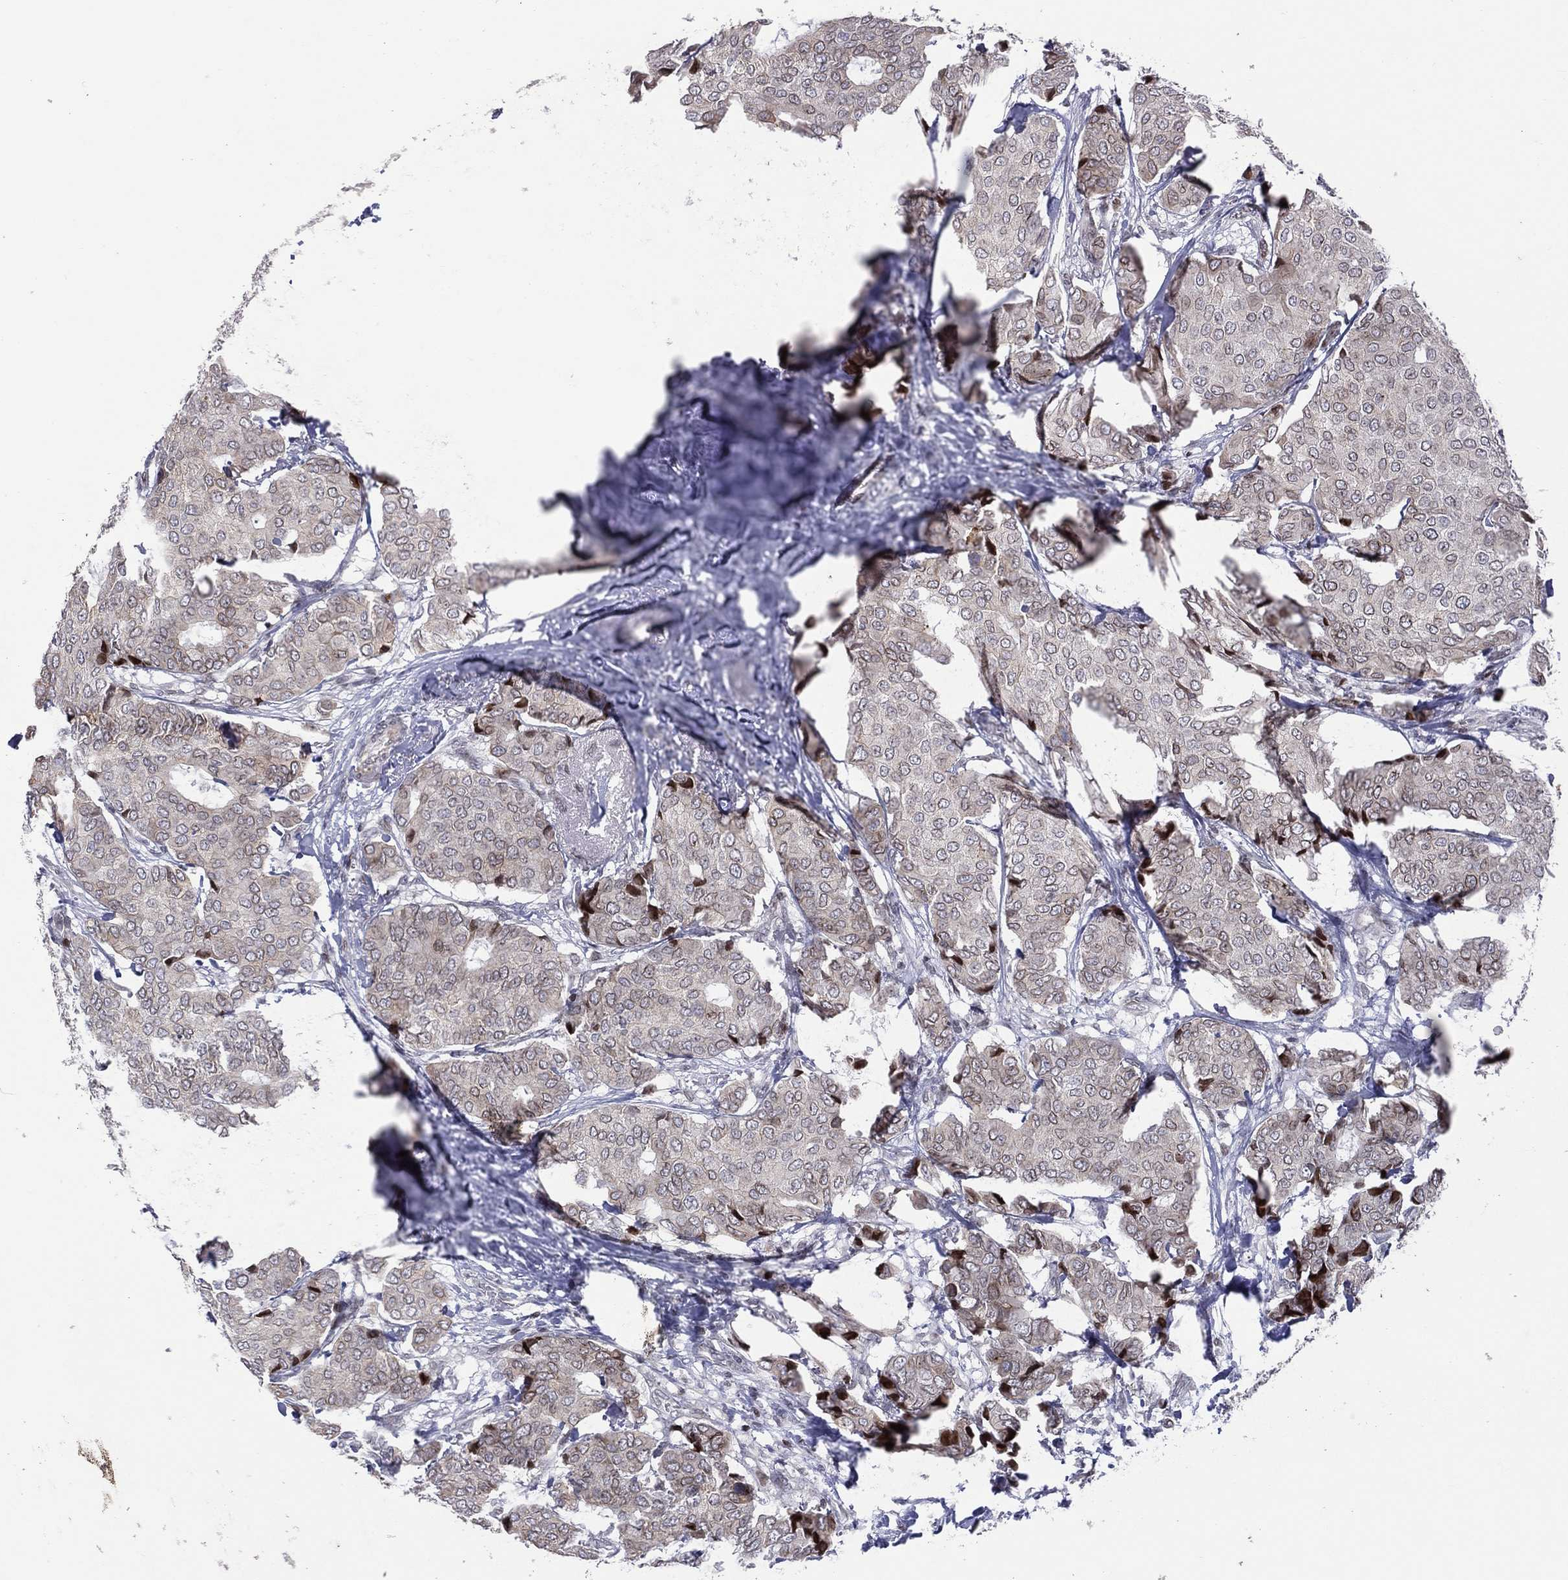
{"staining": {"intensity": "weak", "quantity": "<25%", "location": "nuclear"}, "tissue": "breast cancer", "cell_type": "Tumor cells", "image_type": "cancer", "snomed": [{"axis": "morphology", "description": "Duct carcinoma"}, {"axis": "topography", "description": "Breast"}], "caption": "A photomicrograph of human breast cancer (infiltrating ductal carcinoma) is negative for staining in tumor cells.", "gene": "DBF4B", "patient": {"sex": "female", "age": 75}}